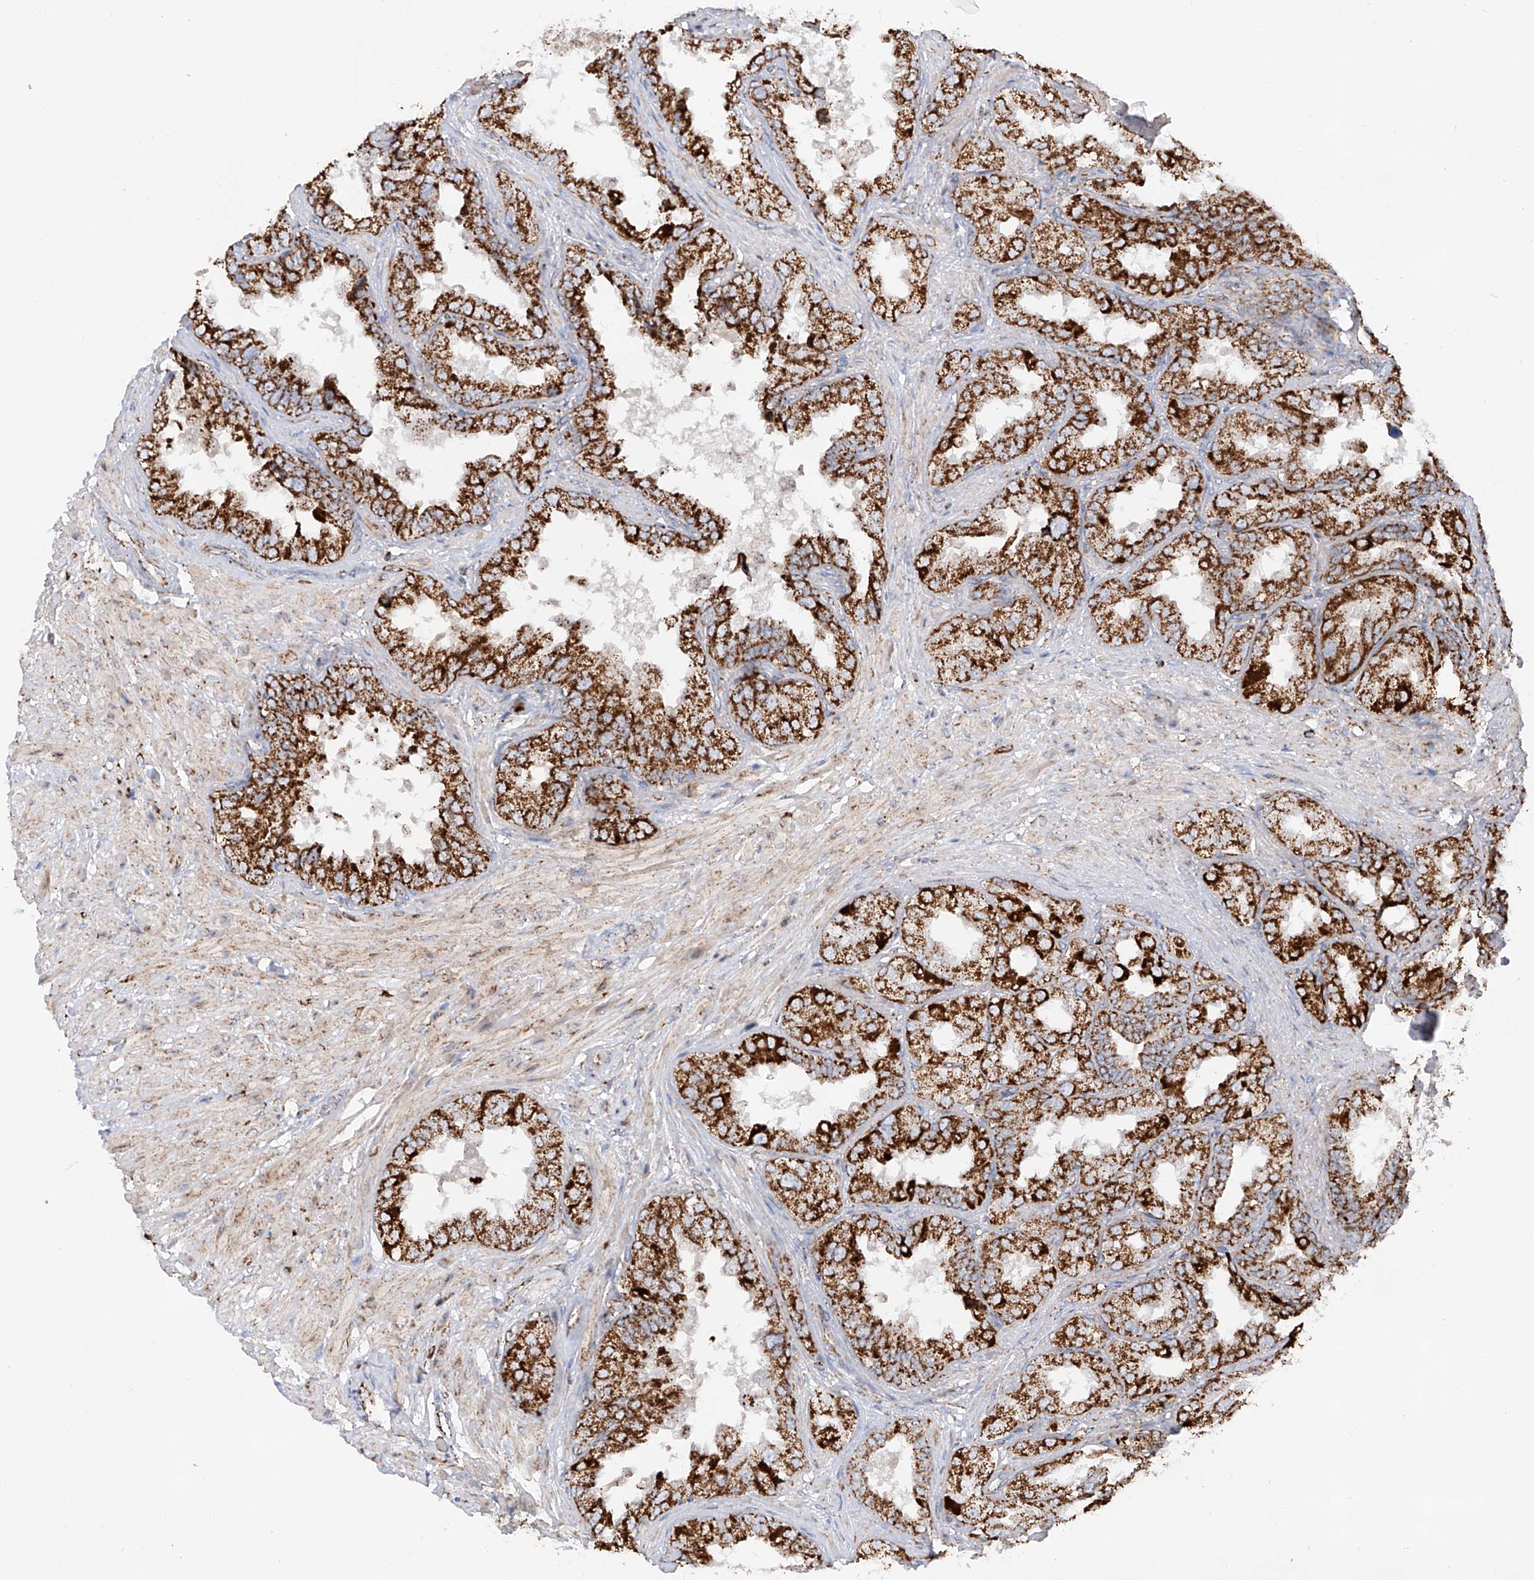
{"staining": {"intensity": "strong", "quantity": ">75%", "location": "cytoplasmic/membranous"}, "tissue": "seminal vesicle", "cell_type": "Glandular cells", "image_type": "normal", "snomed": [{"axis": "morphology", "description": "Normal tissue, NOS"}, {"axis": "topography", "description": "Seminal veicle"}, {"axis": "topography", "description": "Peripheral nerve tissue"}], "caption": "A high-resolution histopathology image shows immunohistochemistry (IHC) staining of benign seminal vesicle, which exhibits strong cytoplasmic/membranous staining in approximately >75% of glandular cells. Using DAB (3,3'-diaminobenzidine) (brown) and hematoxylin (blue) stains, captured at high magnification using brightfield microscopy.", "gene": "TTC27", "patient": {"sex": "male", "age": 63}}